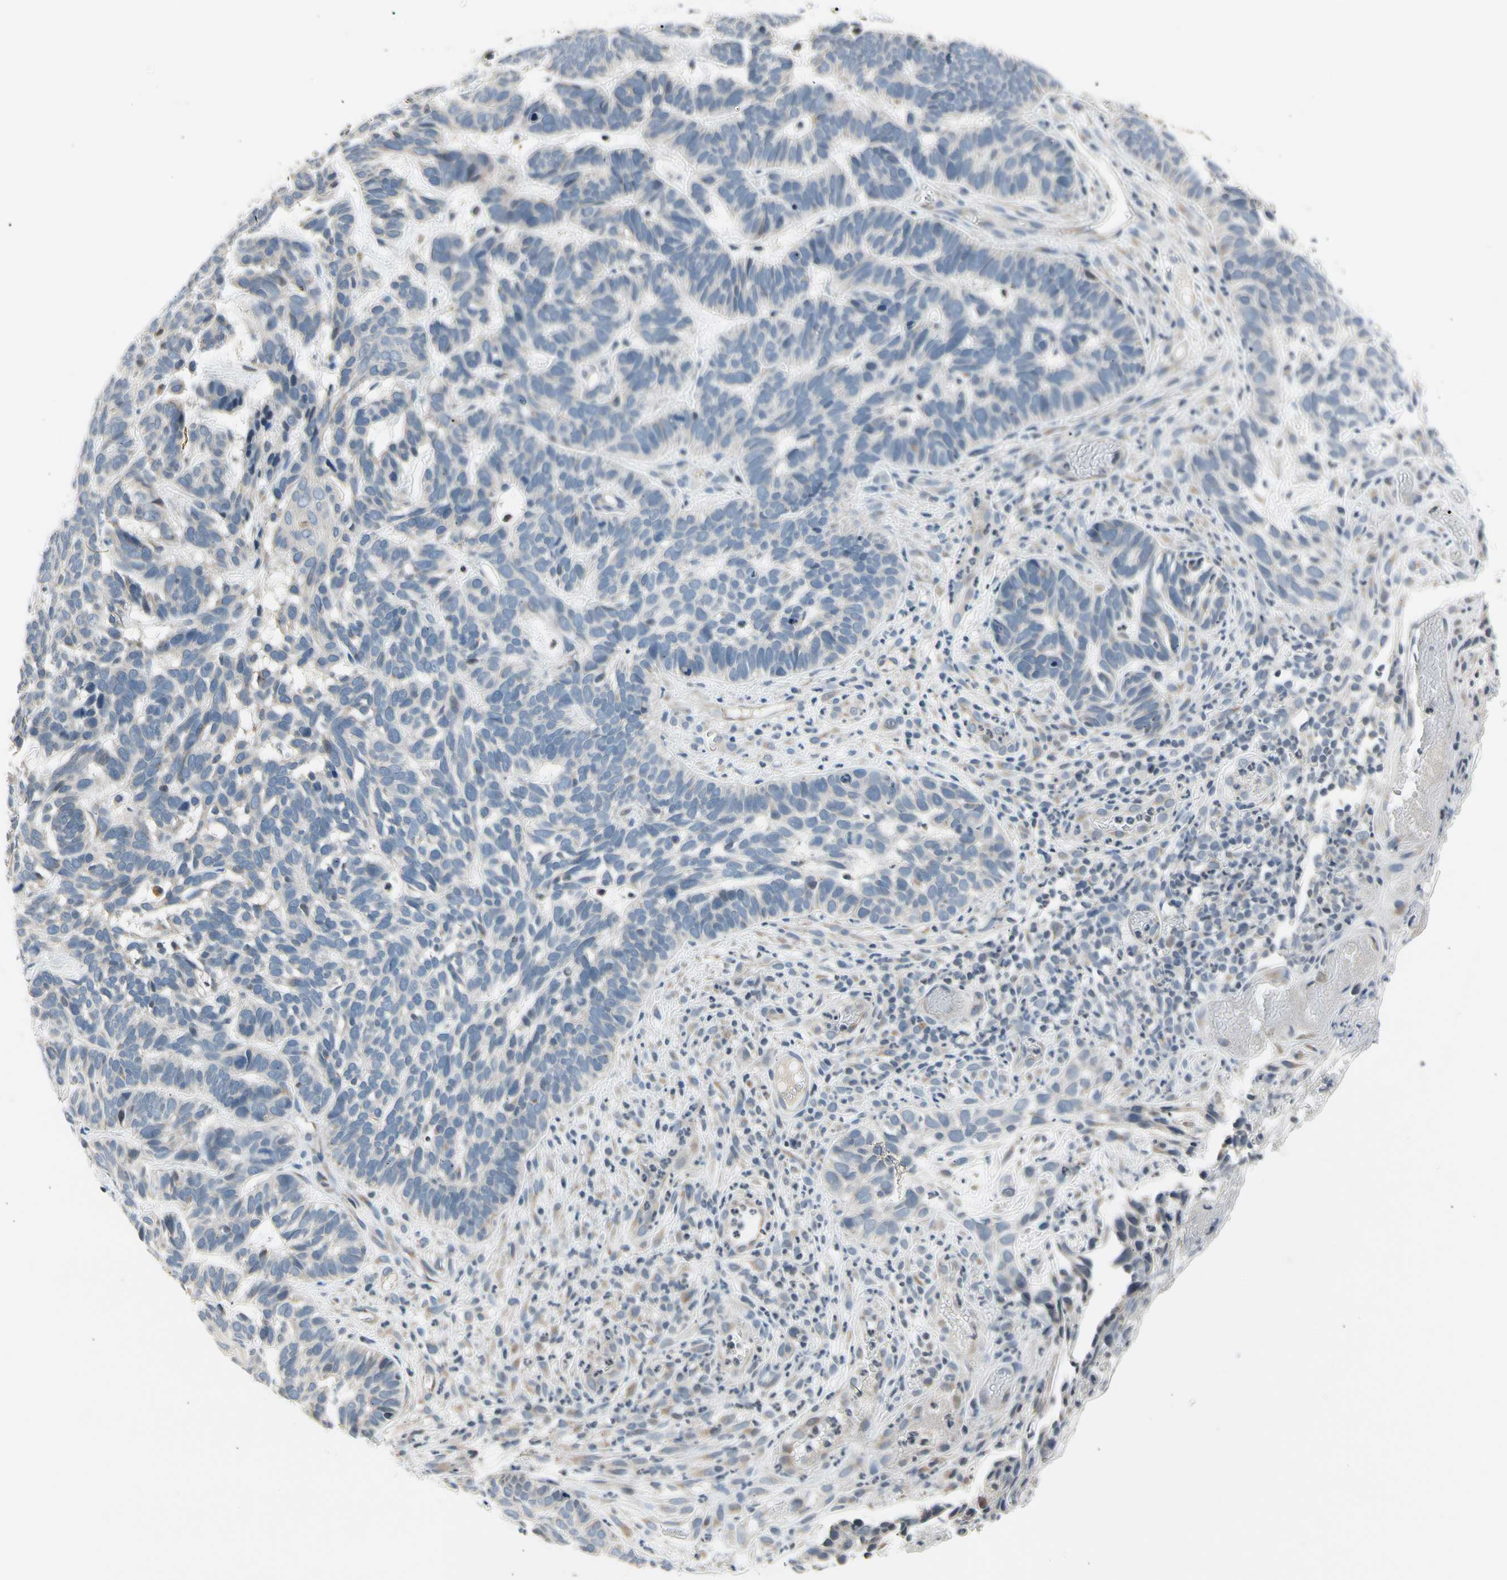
{"staining": {"intensity": "negative", "quantity": "none", "location": "none"}, "tissue": "skin cancer", "cell_type": "Tumor cells", "image_type": "cancer", "snomed": [{"axis": "morphology", "description": "Basal cell carcinoma"}, {"axis": "topography", "description": "Skin"}], "caption": "This is an immunohistochemistry micrograph of basal cell carcinoma (skin). There is no positivity in tumor cells.", "gene": "SOX30", "patient": {"sex": "male", "age": 87}}